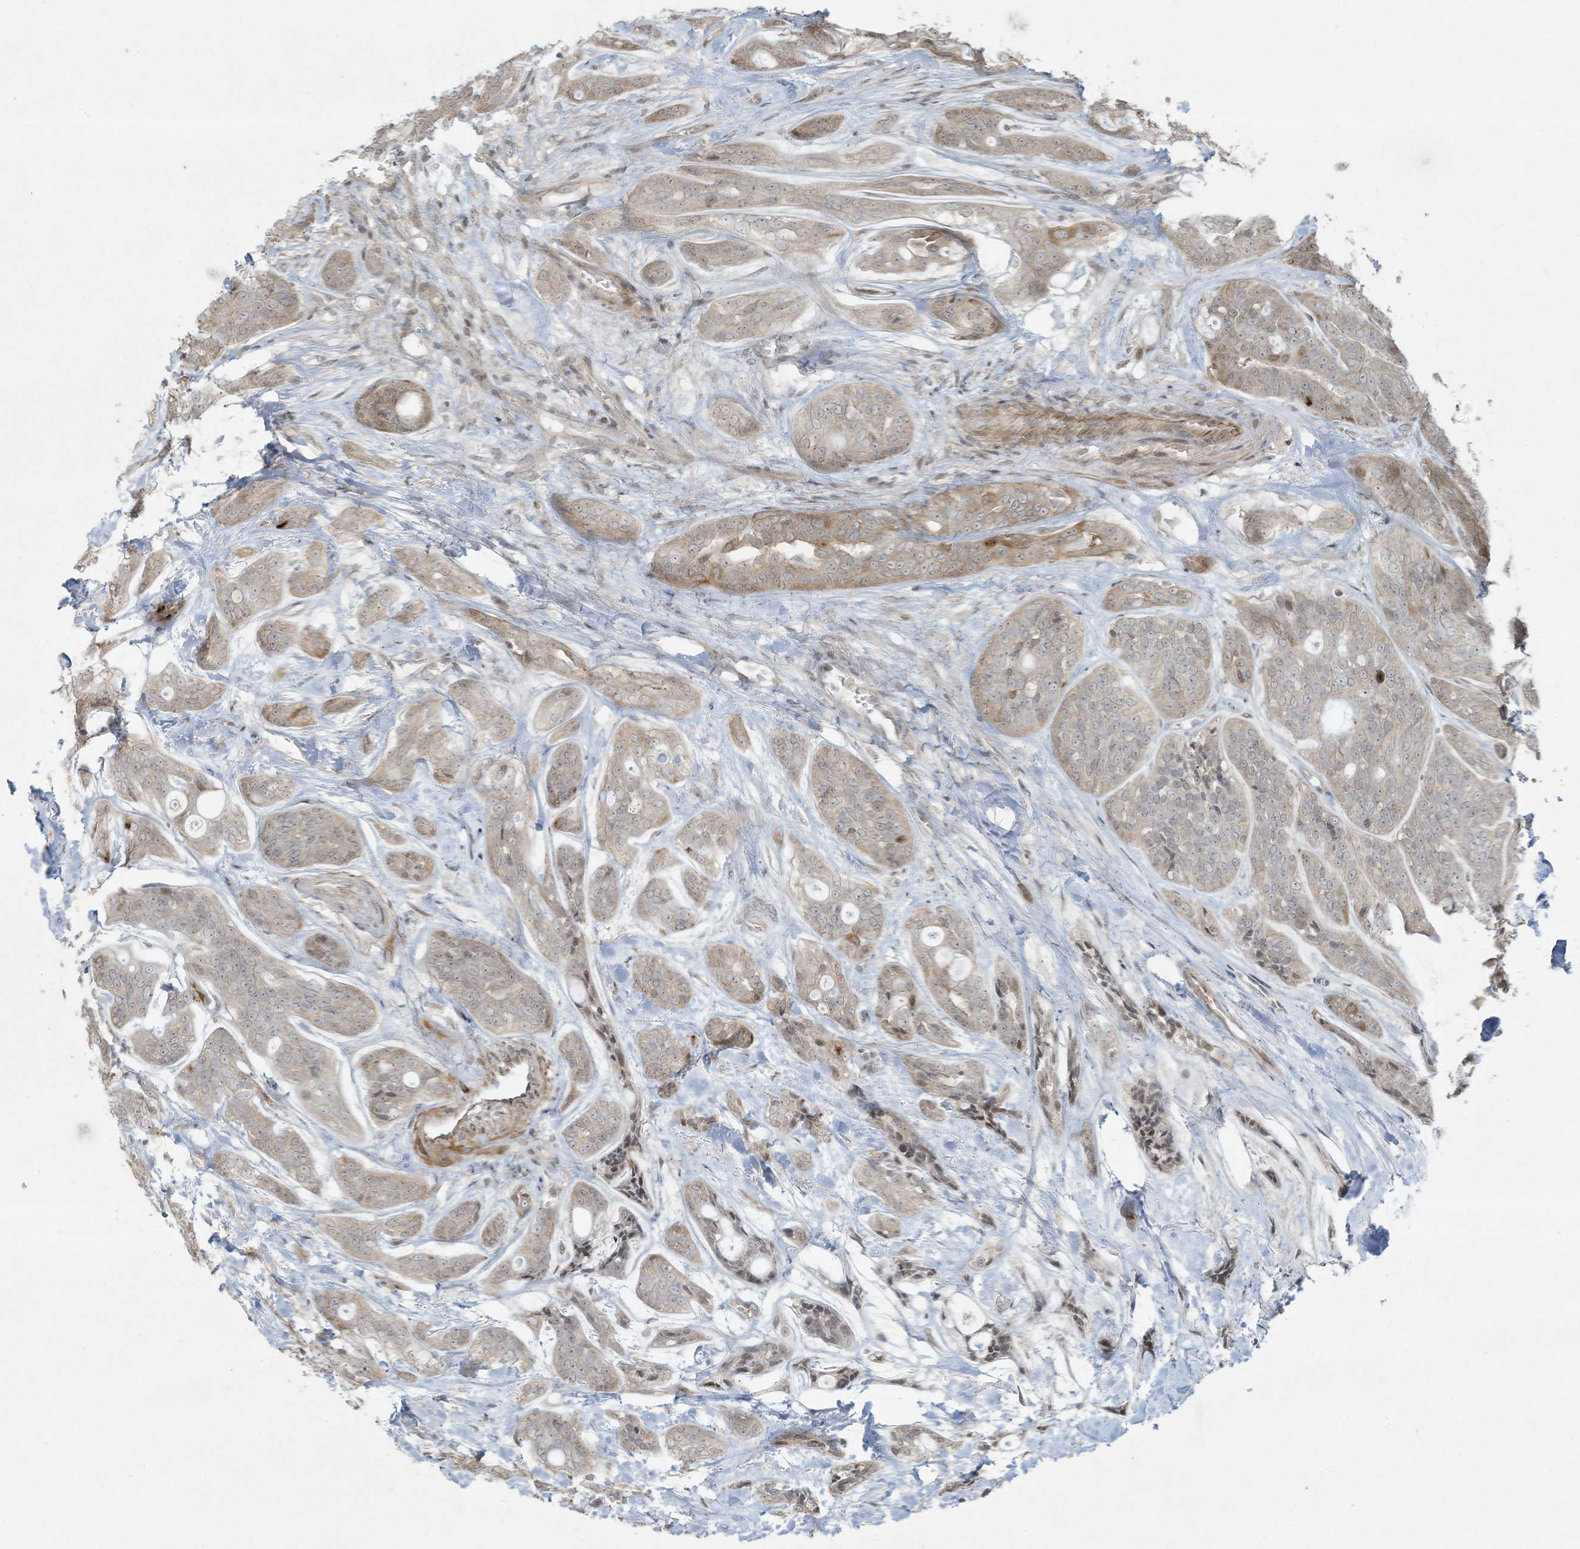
{"staining": {"intensity": "negative", "quantity": "none", "location": "none"}, "tissue": "head and neck cancer", "cell_type": "Tumor cells", "image_type": "cancer", "snomed": [{"axis": "morphology", "description": "Adenocarcinoma, NOS"}, {"axis": "topography", "description": "Head-Neck"}], "caption": "High magnification brightfield microscopy of head and neck adenocarcinoma stained with DAB (brown) and counterstained with hematoxylin (blue): tumor cells show no significant positivity.", "gene": "ZNF263", "patient": {"sex": "male", "age": 66}}